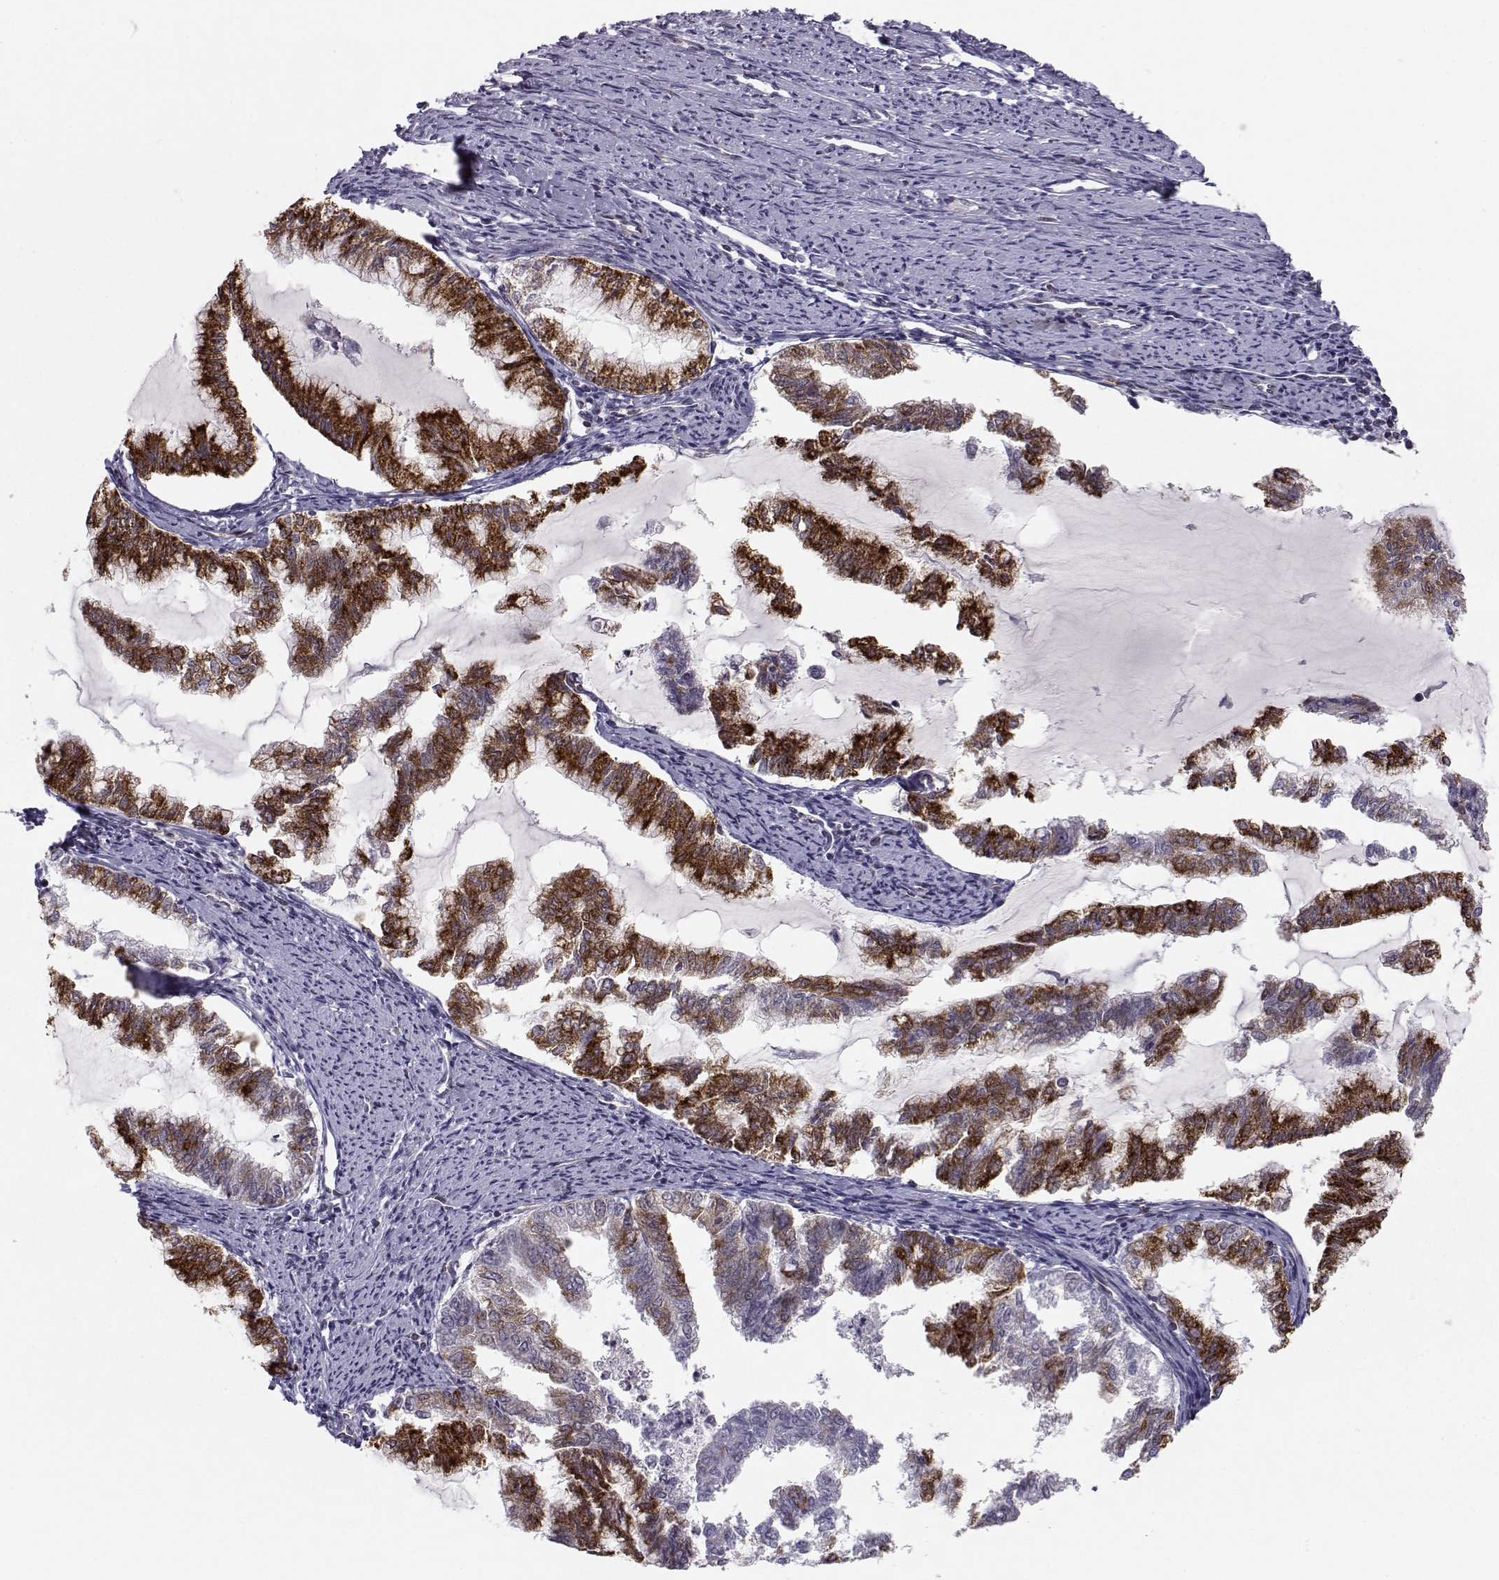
{"staining": {"intensity": "strong", "quantity": ">75%", "location": "cytoplasmic/membranous"}, "tissue": "endometrial cancer", "cell_type": "Tumor cells", "image_type": "cancer", "snomed": [{"axis": "morphology", "description": "Adenocarcinoma, NOS"}, {"axis": "topography", "description": "Endometrium"}], "caption": "High-power microscopy captured an IHC photomicrograph of adenocarcinoma (endometrial), revealing strong cytoplasmic/membranous expression in about >75% of tumor cells.", "gene": "KIF13B", "patient": {"sex": "female", "age": 79}}